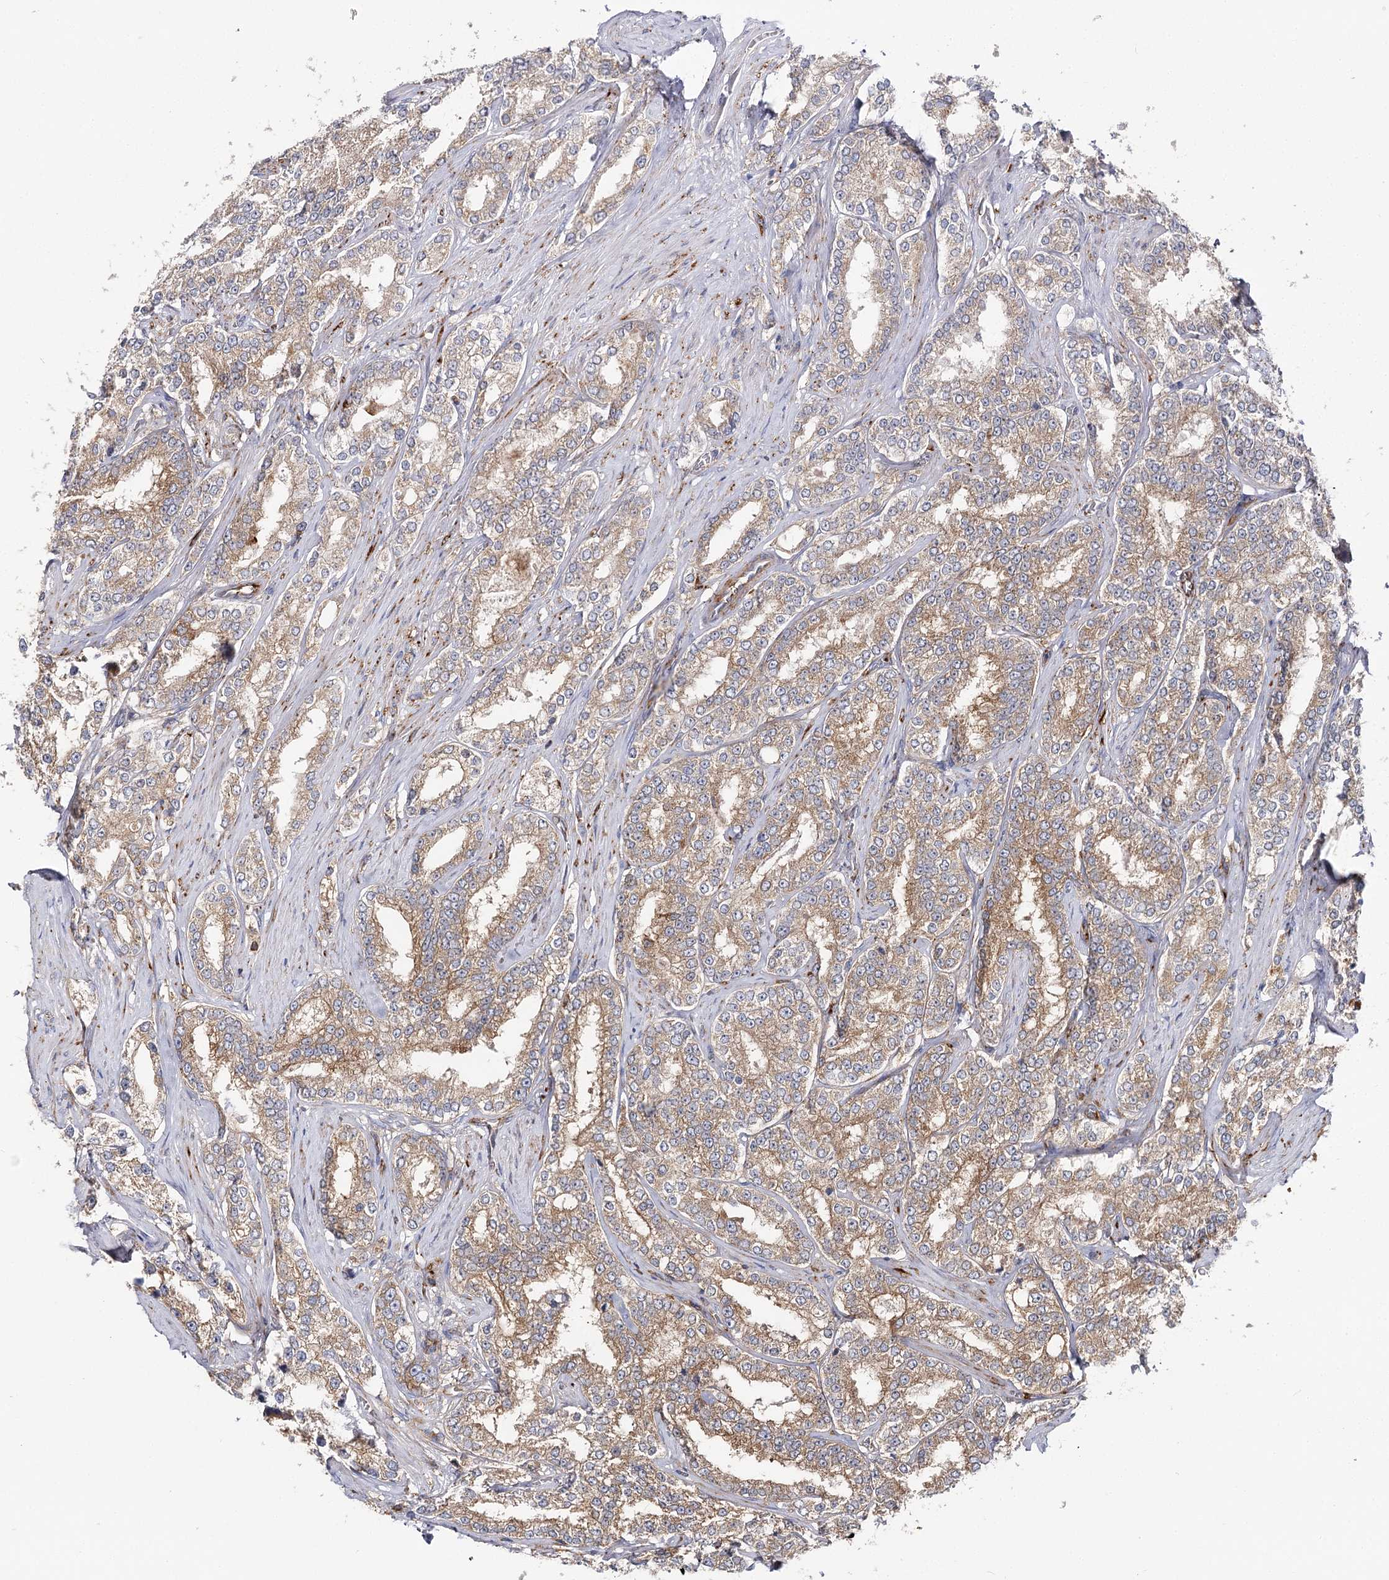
{"staining": {"intensity": "moderate", "quantity": ">75%", "location": "cytoplasmic/membranous"}, "tissue": "prostate cancer", "cell_type": "Tumor cells", "image_type": "cancer", "snomed": [{"axis": "morphology", "description": "Normal tissue, NOS"}, {"axis": "morphology", "description": "Adenocarcinoma, High grade"}, {"axis": "topography", "description": "Prostate"}], "caption": "Brown immunohistochemical staining in prostate adenocarcinoma (high-grade) demonstrates moderate cytoplasmic/membranous positivity in about >75% of tumor cells. (DAB IHC with brightfield microscopy, high magnification).", "gene": "SEC24B", "patient": {"sex": "male", "age": 83}}